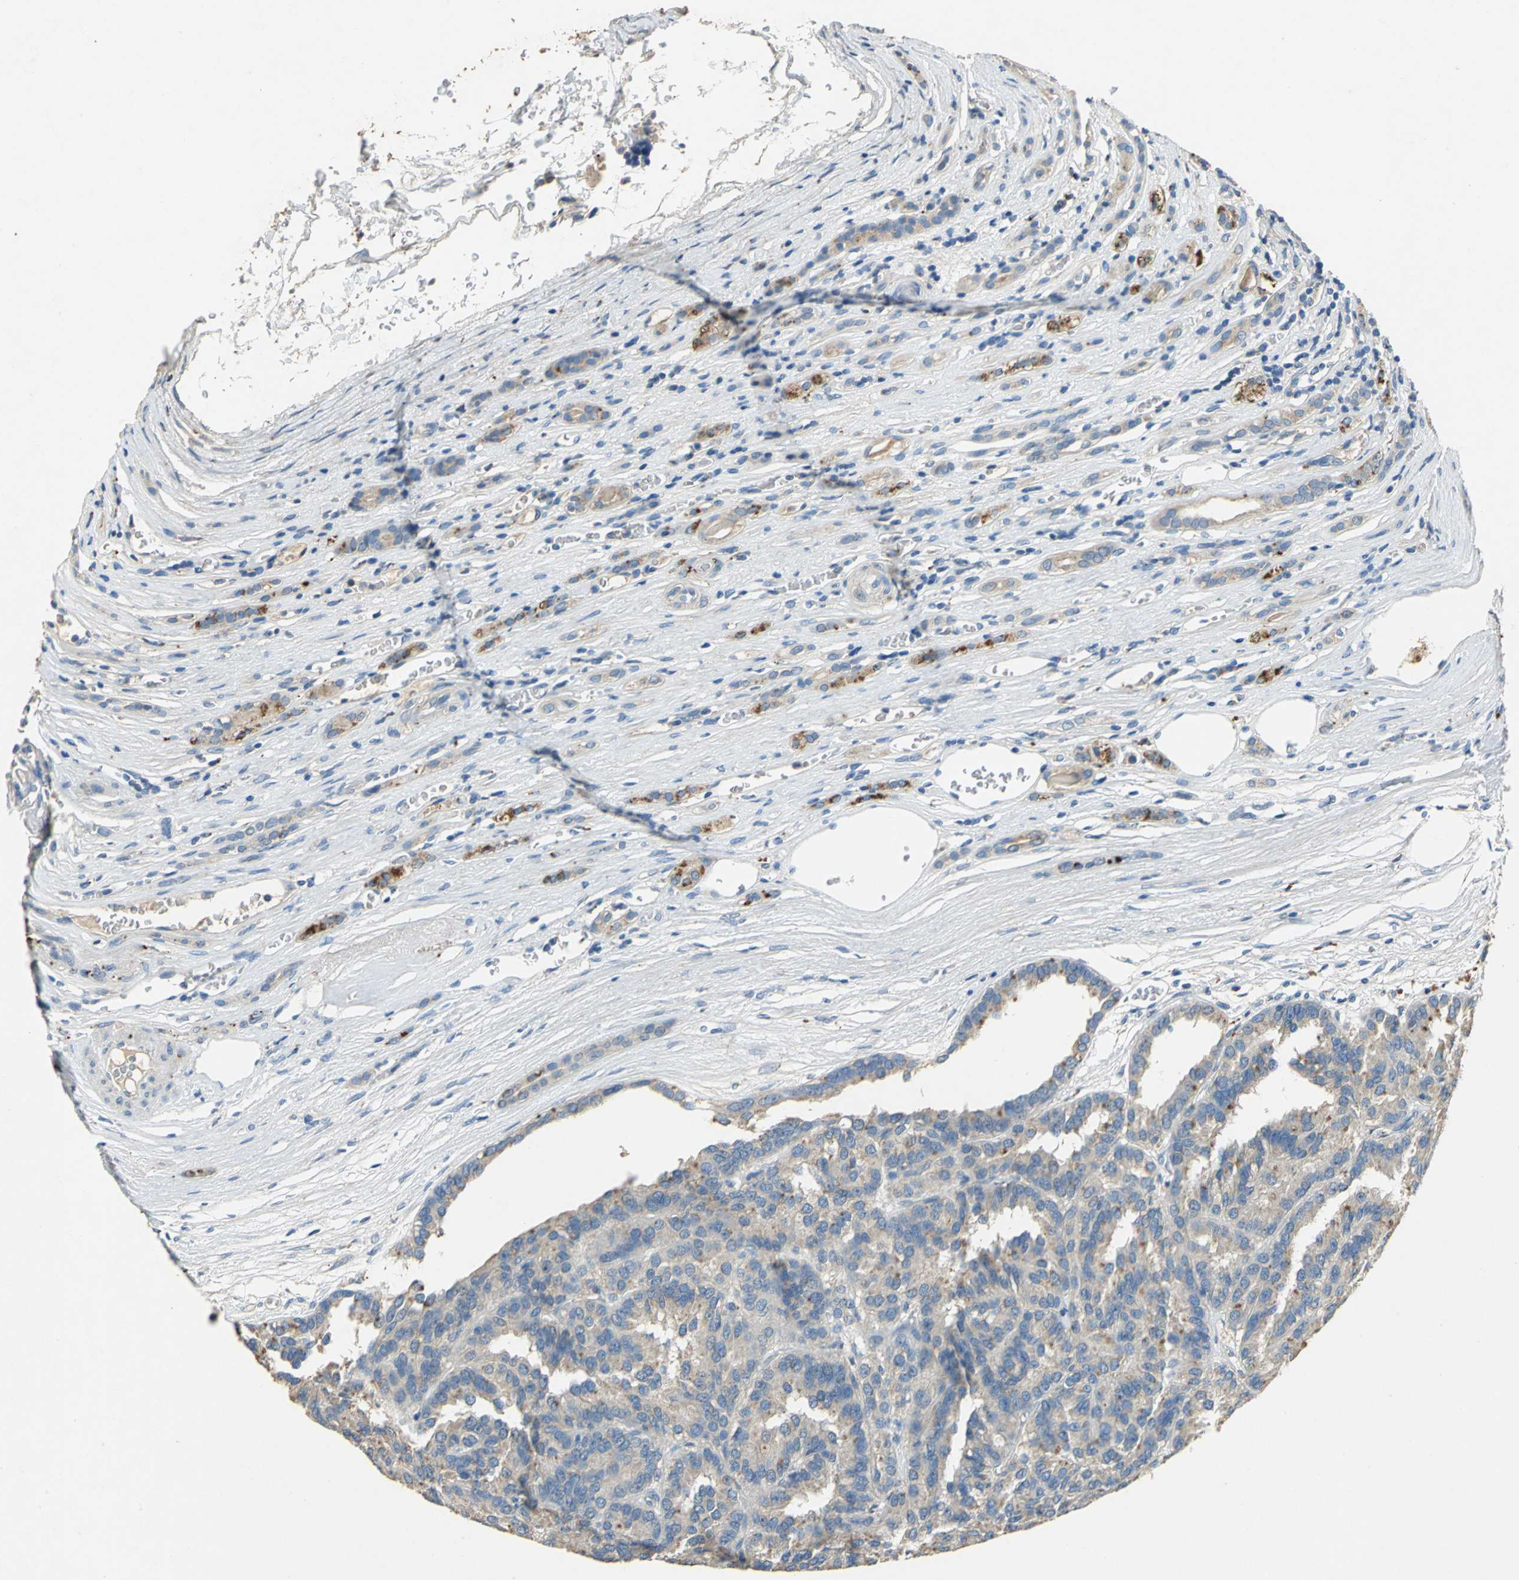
{"staining": {"intensity": "weak", "quantity": ">75%", "location": "cytoplasmic/membranous"}, "tissue": "renal cancer", "cell_type": "Tumor cells", "image_type": "cancer", "snomed": [{"axis": "morphology", "description": "Adenocarcinoma, NOS"}, {"axis": "topography", "description": "Kidney"}], "caption": "The immunohistochemical stain highlights weak cytoplasmic/membranous positivity in tumor cells of adenocarcinoma (renal) tissue.", "gene": "ADAMTS5", "patient": {"sex": "male", "age": 46}}